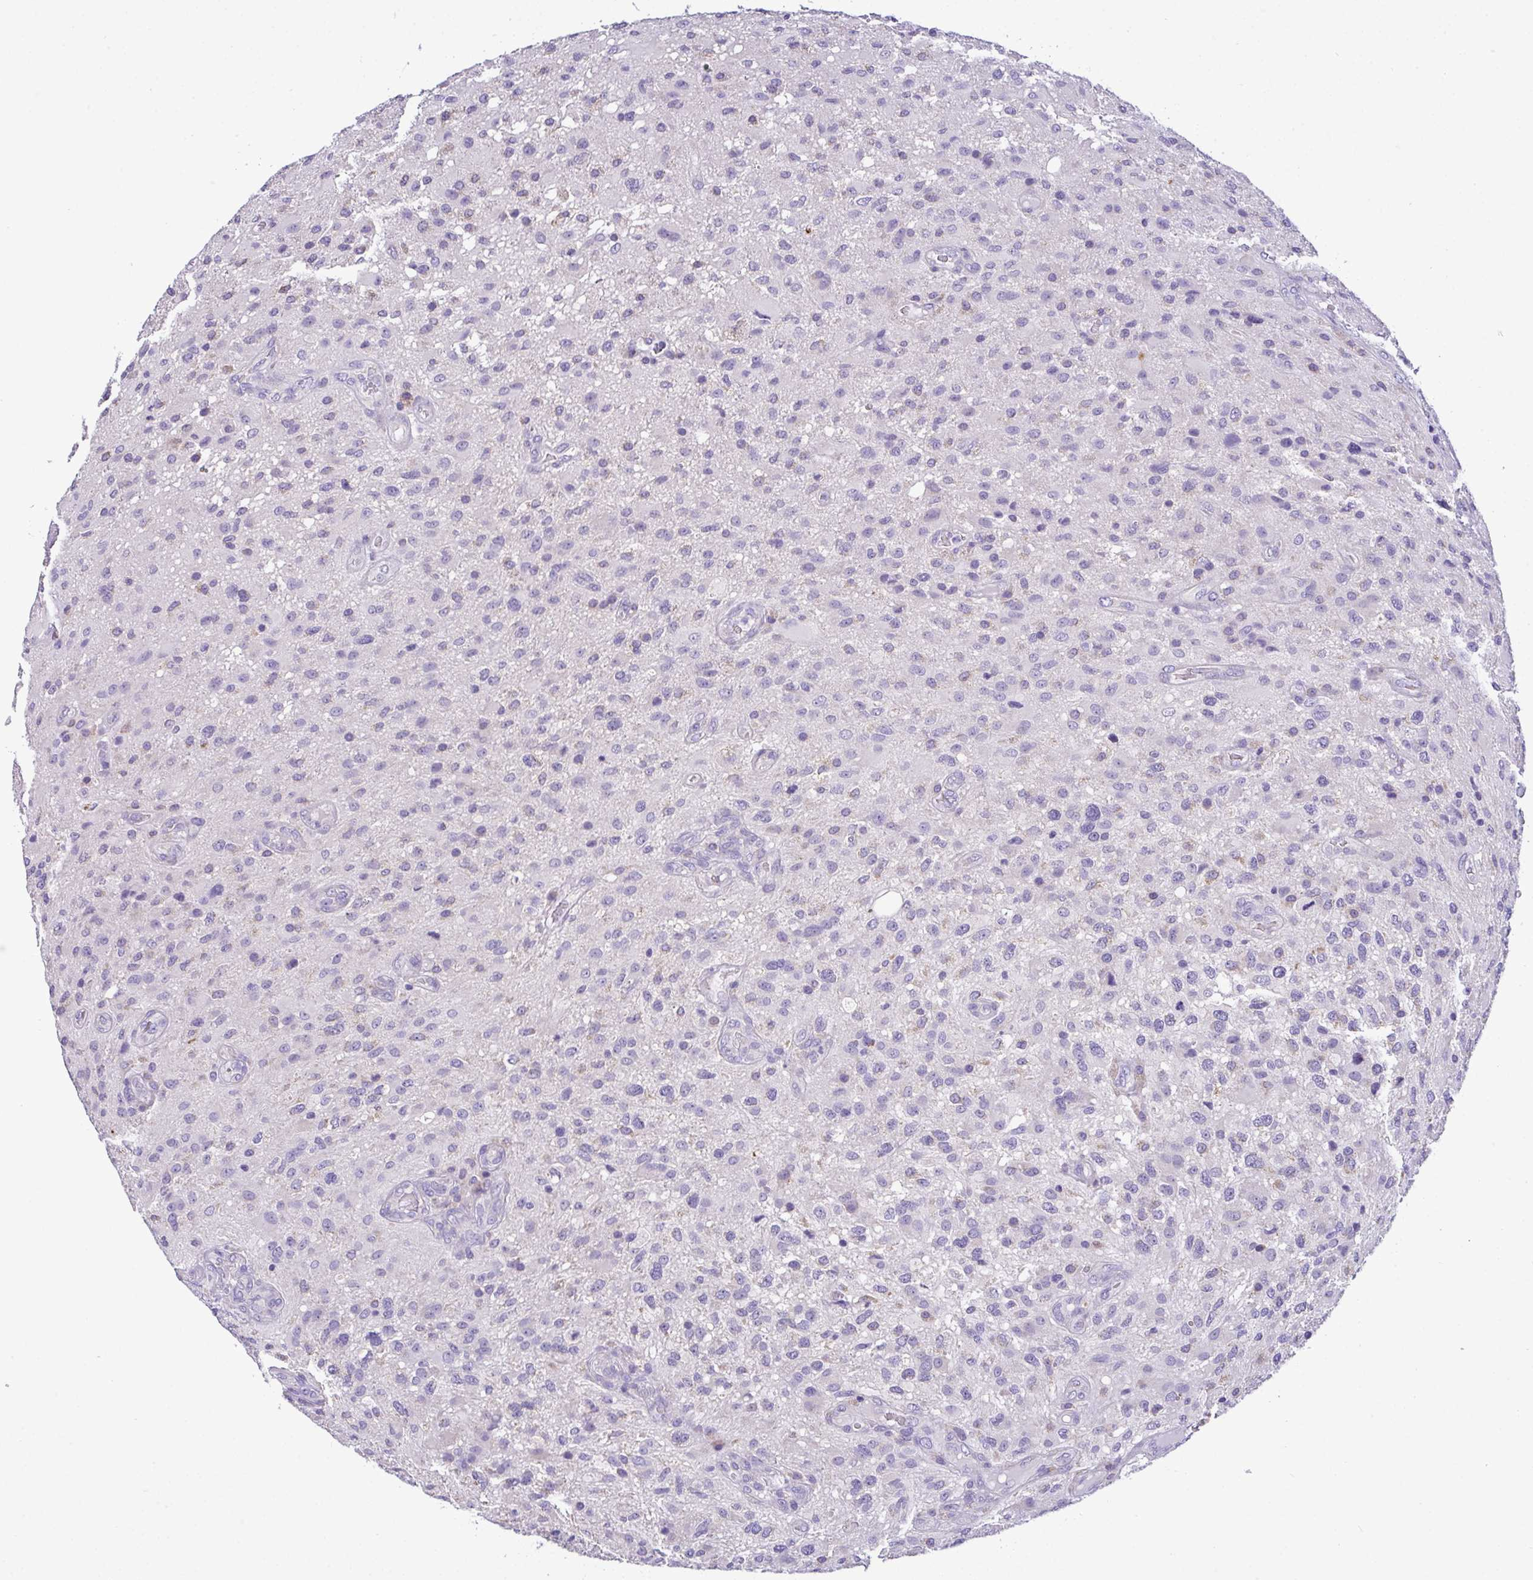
{"staining": {"intensity": "negative", "quantity": "none", "location": "none"}, "tissue": "glioma", "cell_type": "Tumor cells", "image_type": "cancer", "snomed": [{"axis": "morphology", "description": "Glioma, malignant, High grade"}, {"axis": "topography", "description": "Brain"}], "caption": "This is an IHC histopathology image of human malignant glioma (high-grade). There is no positivity in tumor cells.", "gene": "ST8SIA2", "patient": {"sex": "male", "age": 53}}